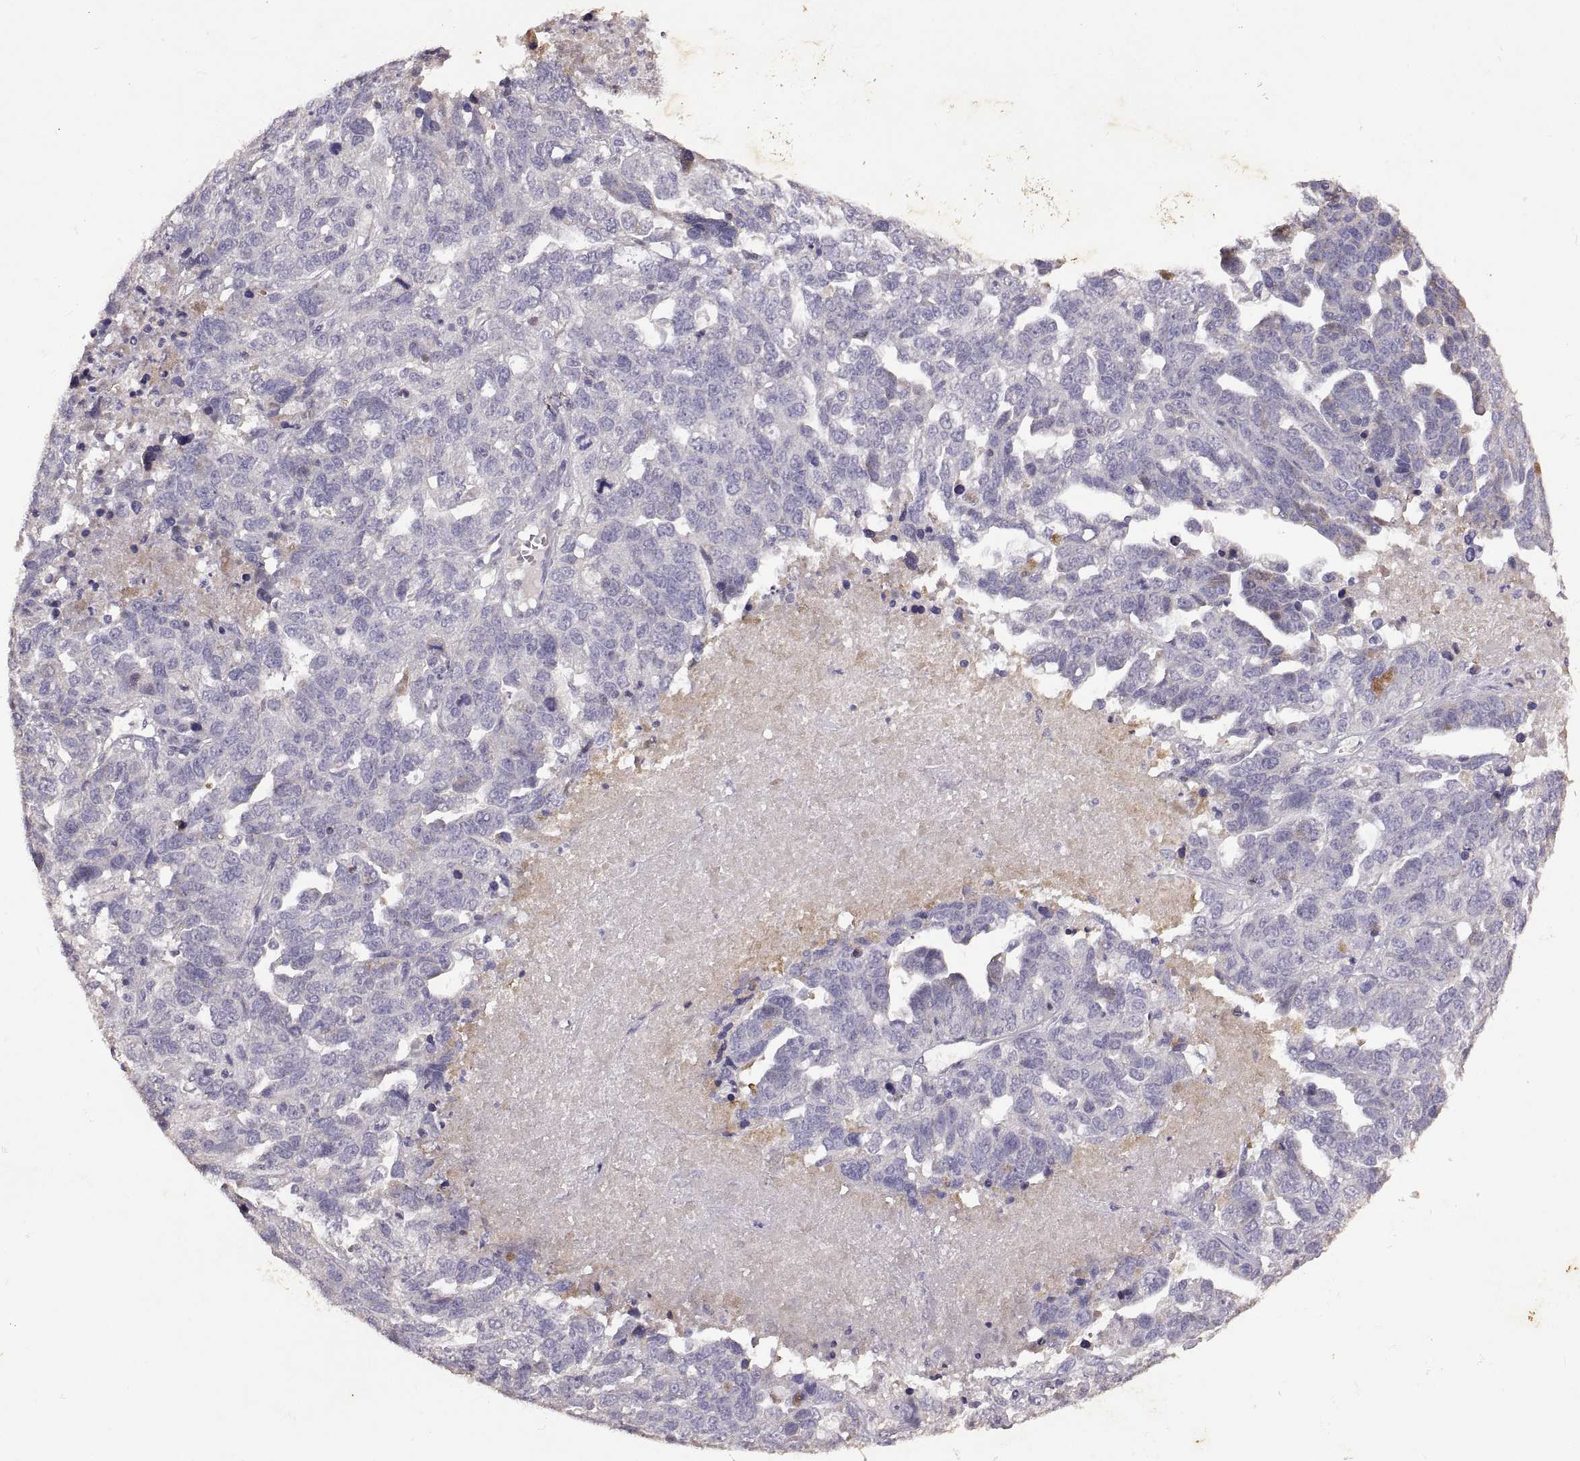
{"staining": {"intensity": "negative", "quantity": "none", "location": "none"}, "tissue": "ovarian cancer", "cell_type": "Tumor cells", "image_type": "cancer", "snomed": [{"axis": "morphology", "description": "Cystadenocarcinoma, serous, NOS"}, {"axis": "topography", "description": "Ovary"}], "caption": "The photomicrograph demonstrates no staining of tumor cells in ovarian cancer.", "gene": "DEFB136", "patient": {"sex": "female", "age": 71}}